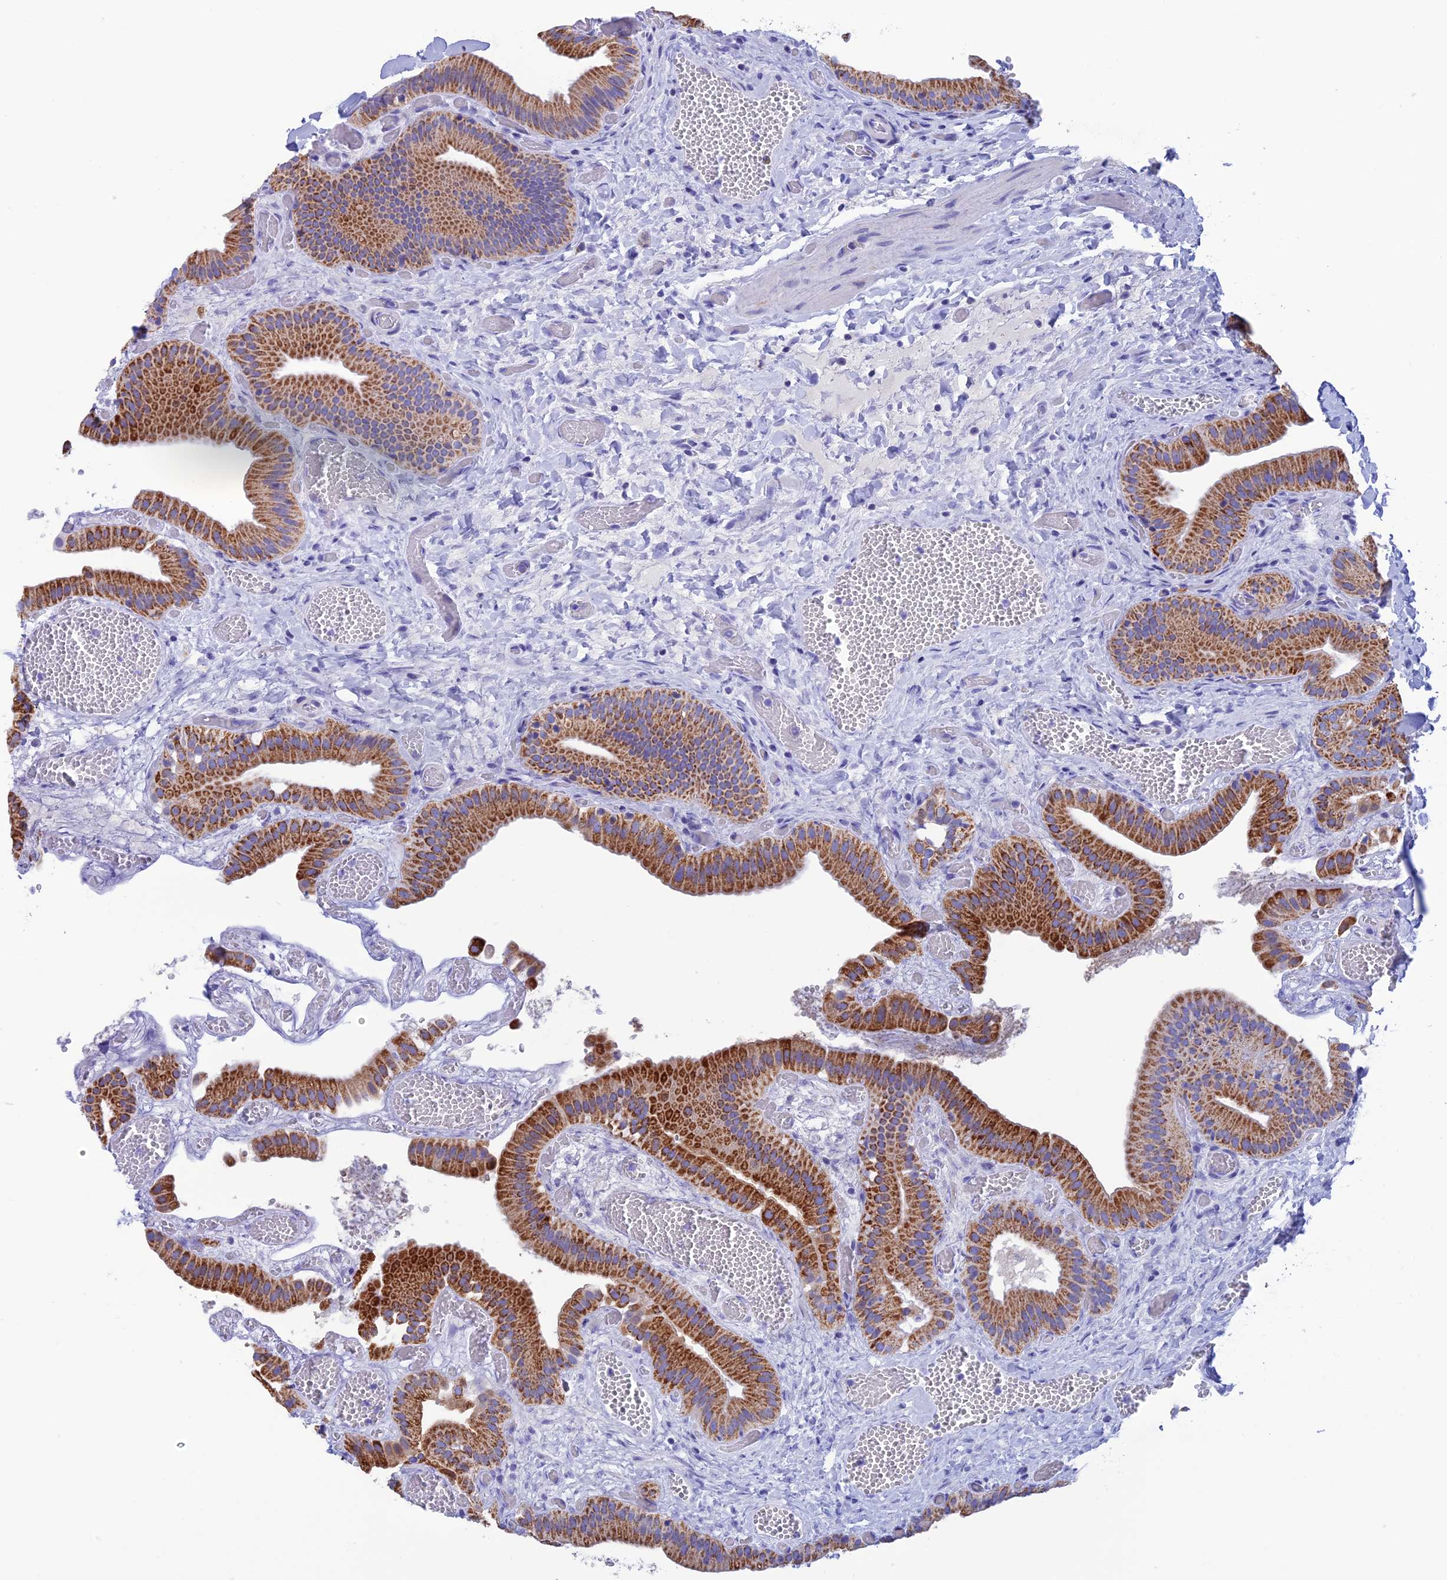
{"staining": {"intensity": "strong", "quantity": ">75%", "location": "cytoplasmic/membranous"}, "tissue": "gallbladder", "cell_type": "Glandular cells", "image_type": "normal", "snomed": [{"axis": "morphology", "description": "Normal tissue, NOS"}, {"axis": "topography", "description": "Gallbladder"}], "caption": "Immunohistochemistry of normal gallbladder demonstrates high levels of strong cytoplasmic/membranous staining in approximately >75% of glandular cells.", "gene": "NXPE4", "patient": {"sex": "female", "age": 64}}